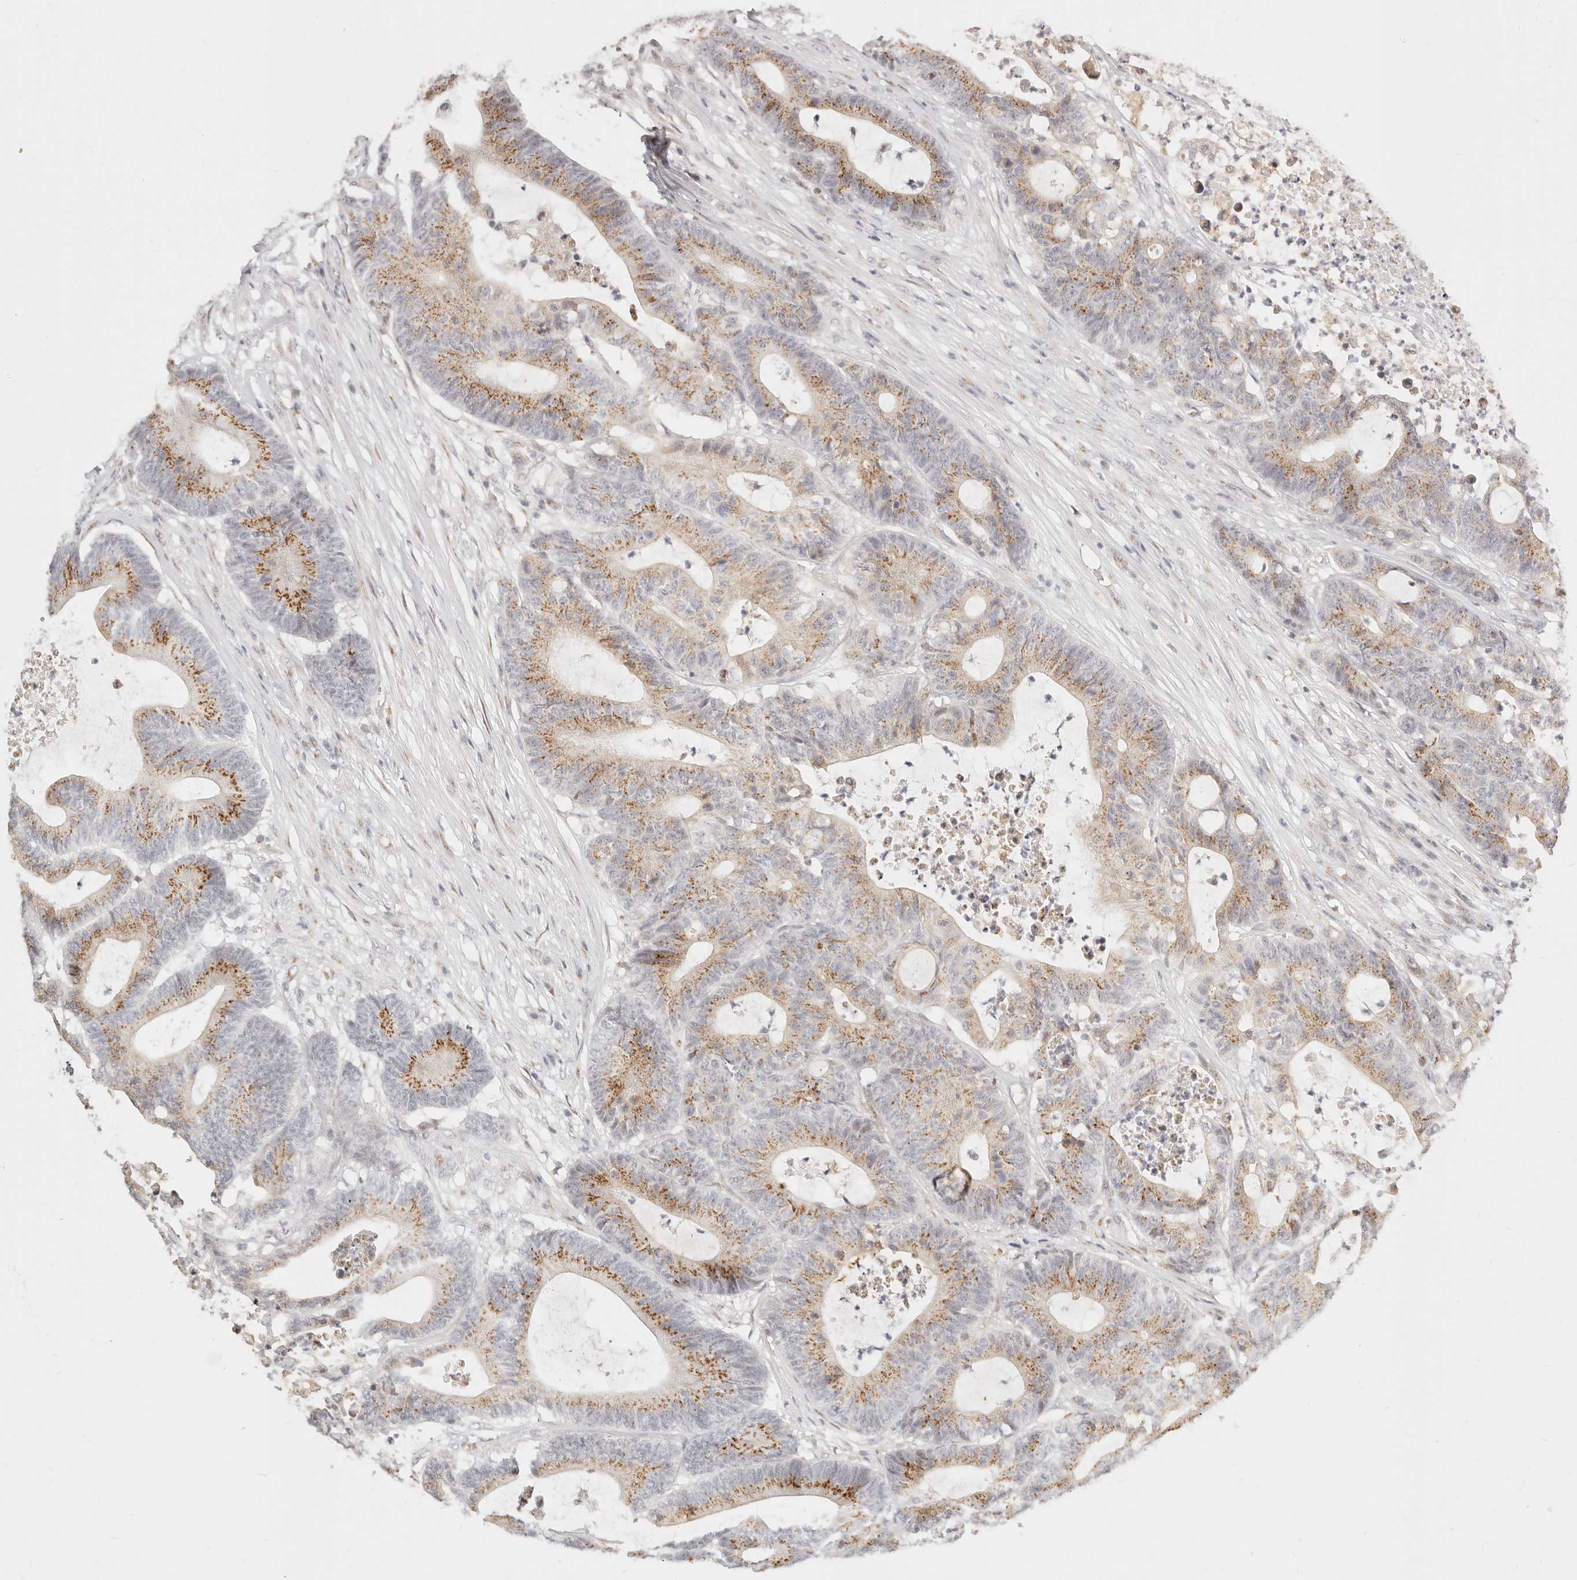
{"staining": {"intensity": "moderate", "quantity": ">75%", "location": "cytoplasmic/membranous"}, "tissue": "colorectal cancer", "cell_type": "Tumor cells", "image_type": "cancer", "snomed": [{"axis": "morphology", "description": "Adenocarcinoma, NOS"}, {"axis": "topography", "description": "Colon"}], "caption": "A high-resolution image shows IHC staining of colorectal cancer, which reveals moderate cytoplasmic/membranous staining in approximately >75% of tumor cells.", "gene": "FAM20B", "patient": {"sex": "female", "age": 84}}